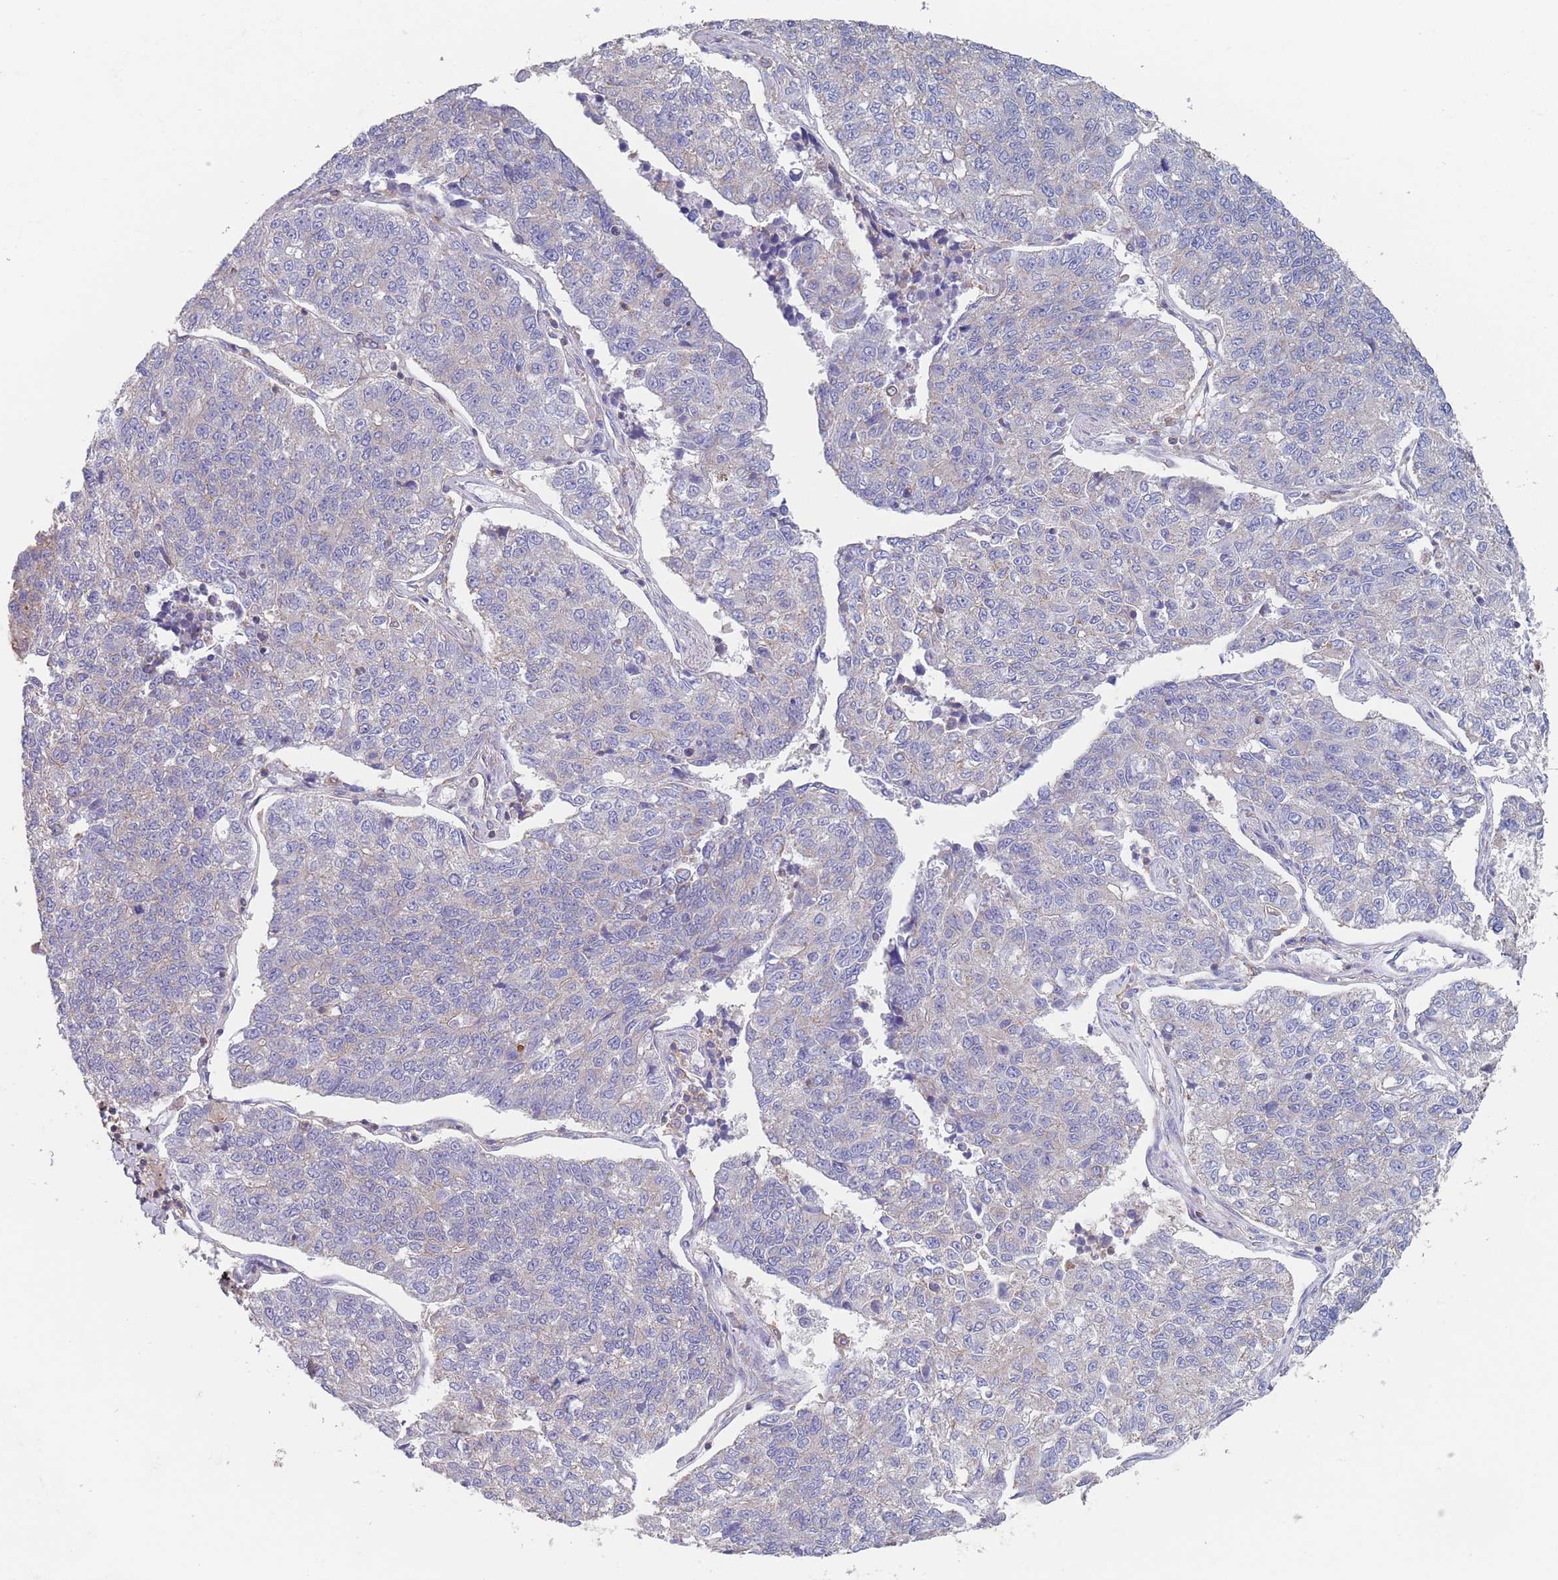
{"staining": {"intensity": "negative", "quantity": "none", "location": "none"}, "tissue": "lung cancer", "cell_type": "Tumor cells", "image_type": "cancer", "snomed": [{"axis": "morphology", "description": "Adenocarcinoma, NOS"}, {"axis": "topography", "description": "Lung"}], "caption": "Tumor cells show no significant protein expression in lung adenocarcinoma.", "gene": "ADH1A", "patient": {"sex": "male", "age": 49}}